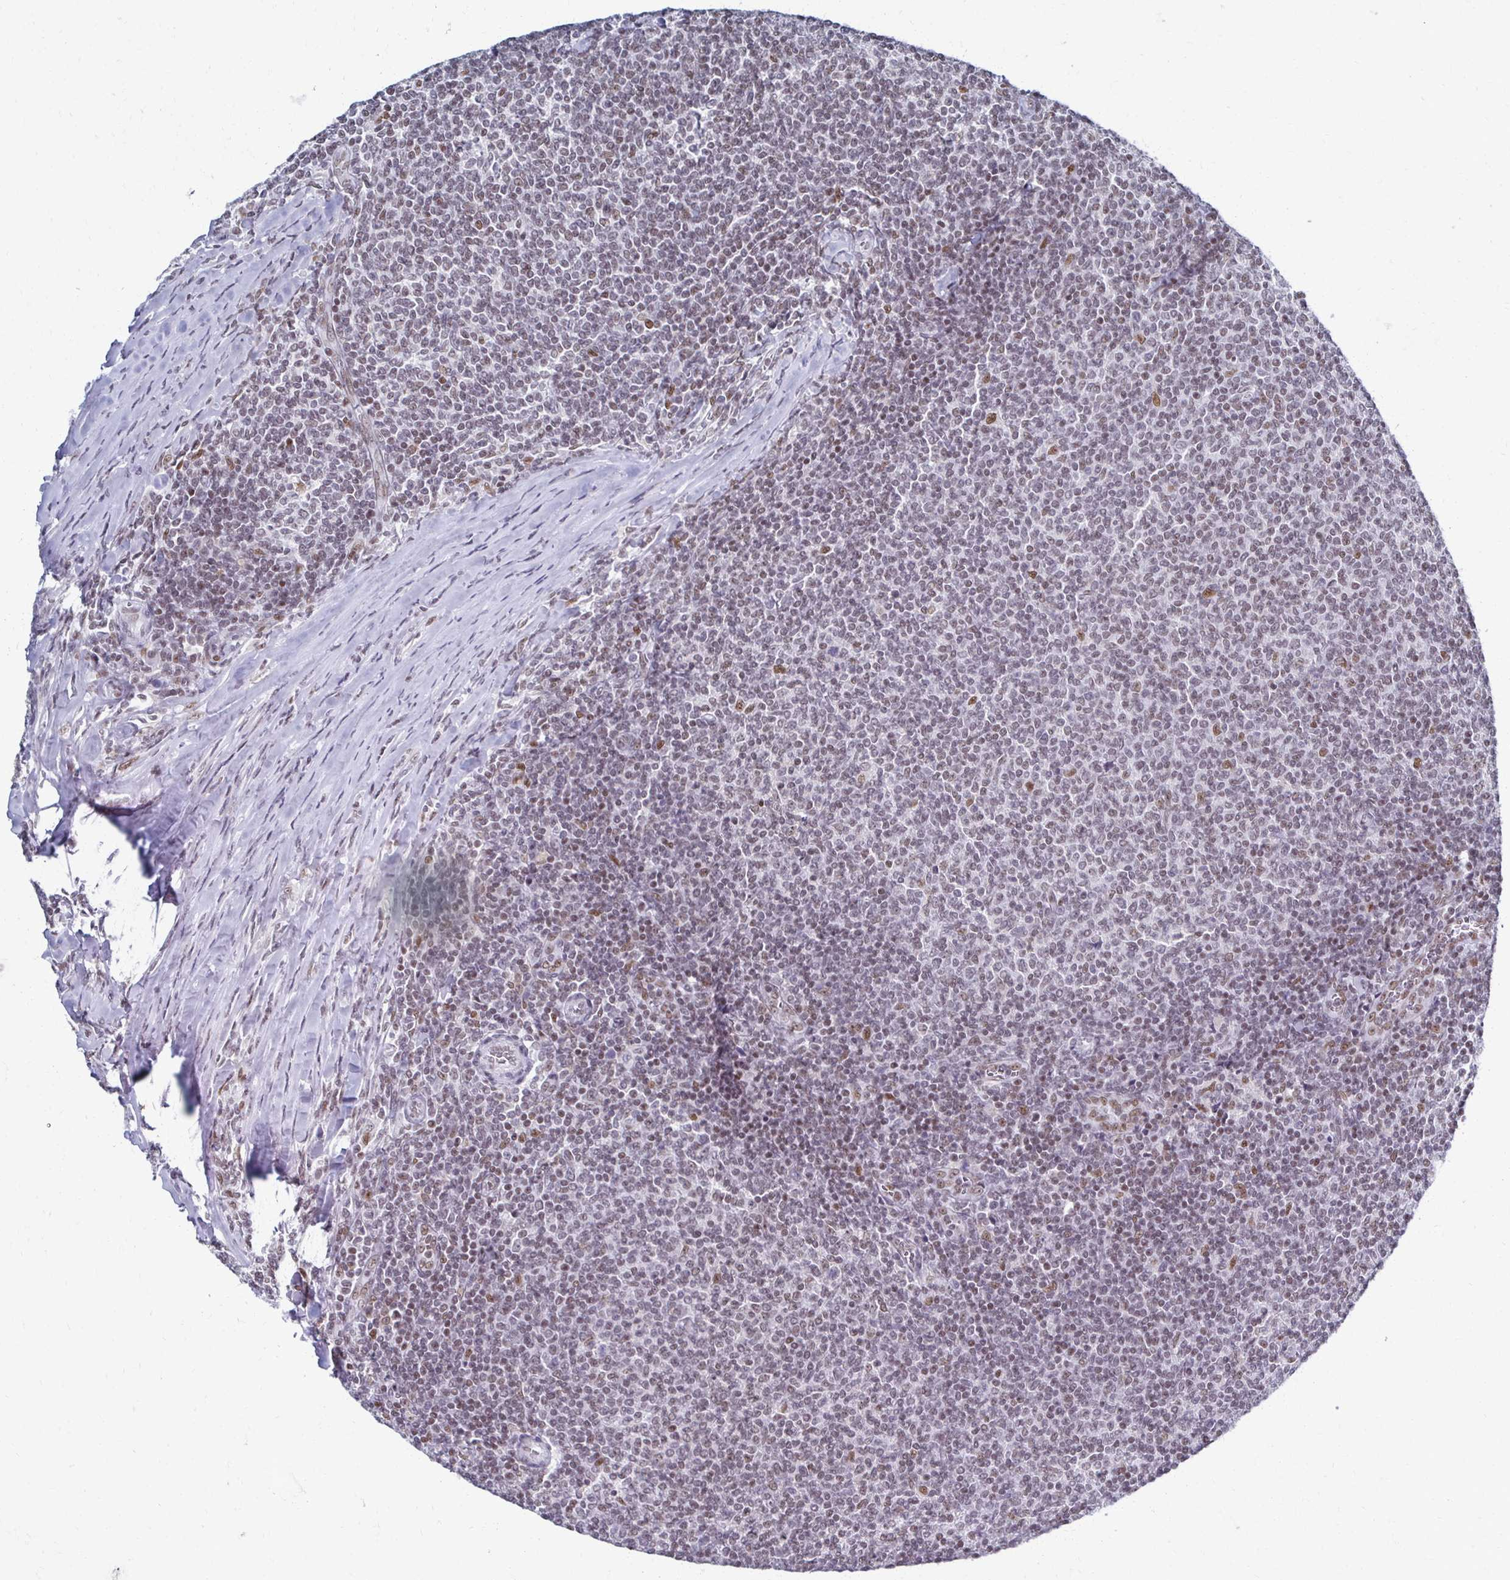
{"staining": {"intensity": "weak", "quantity": ">75%", "location": "nuclear"}, "tissue": "lymphoma", "cell_type": "Tumor cells", "image_type": "cancer", "snomed": [{"axis": "morphology", "description": "Malignant lymphoma, non-Hodgkin's type, Low grade"}, {"axis": "topography", "description": "Lymph node"}], "caption": "Protein staining exhibits weak nuclear expression in about >75% of tumor cells in lymphoma.", "gene": "IRF7", "patient": {"sex": "male", "age": 52}}